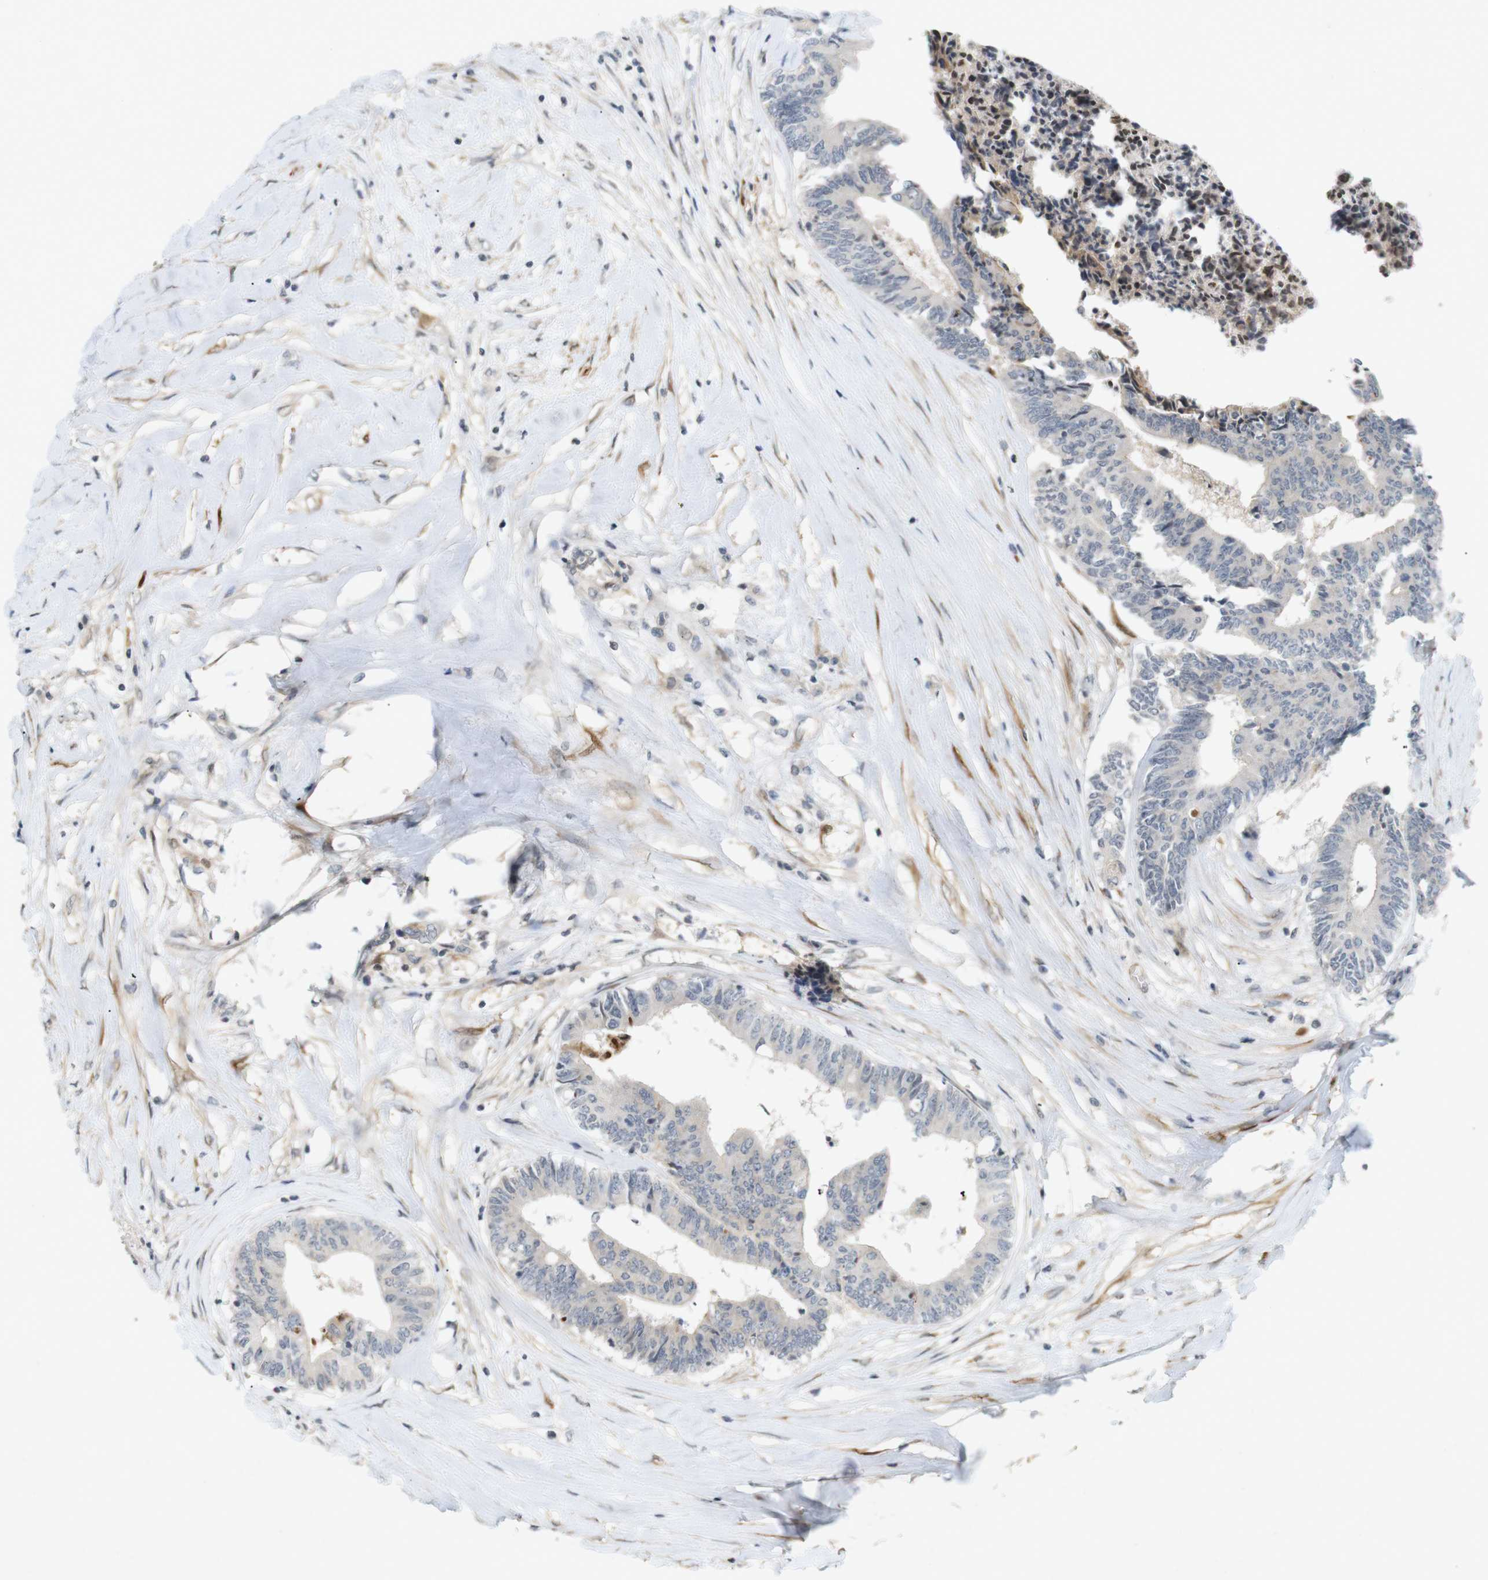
{"staining": {"intensity": "negative", "quantity": "none", "location": "none"}, "tissue": "colorectal cancer", "cell_type": "Tumor cells", "image_type": "cancer", "snomed": [{"axis": "morphology", "description": "Adenocarcinoma, NOS"}, {"axis": "topography", "description": "Rectum"}], "caption": "Protein analysis of colorectal cancer (adenocarcinoma) shows no significant positivity in tumor cells. The staining was performed using DAB to visualize the protein expression in brown, while the nuclei were stained in blue with hematoxylin (Magnification: 20x).", "gene": "PPP1R14A", "patient": {"sex": "male", "age": 63}}